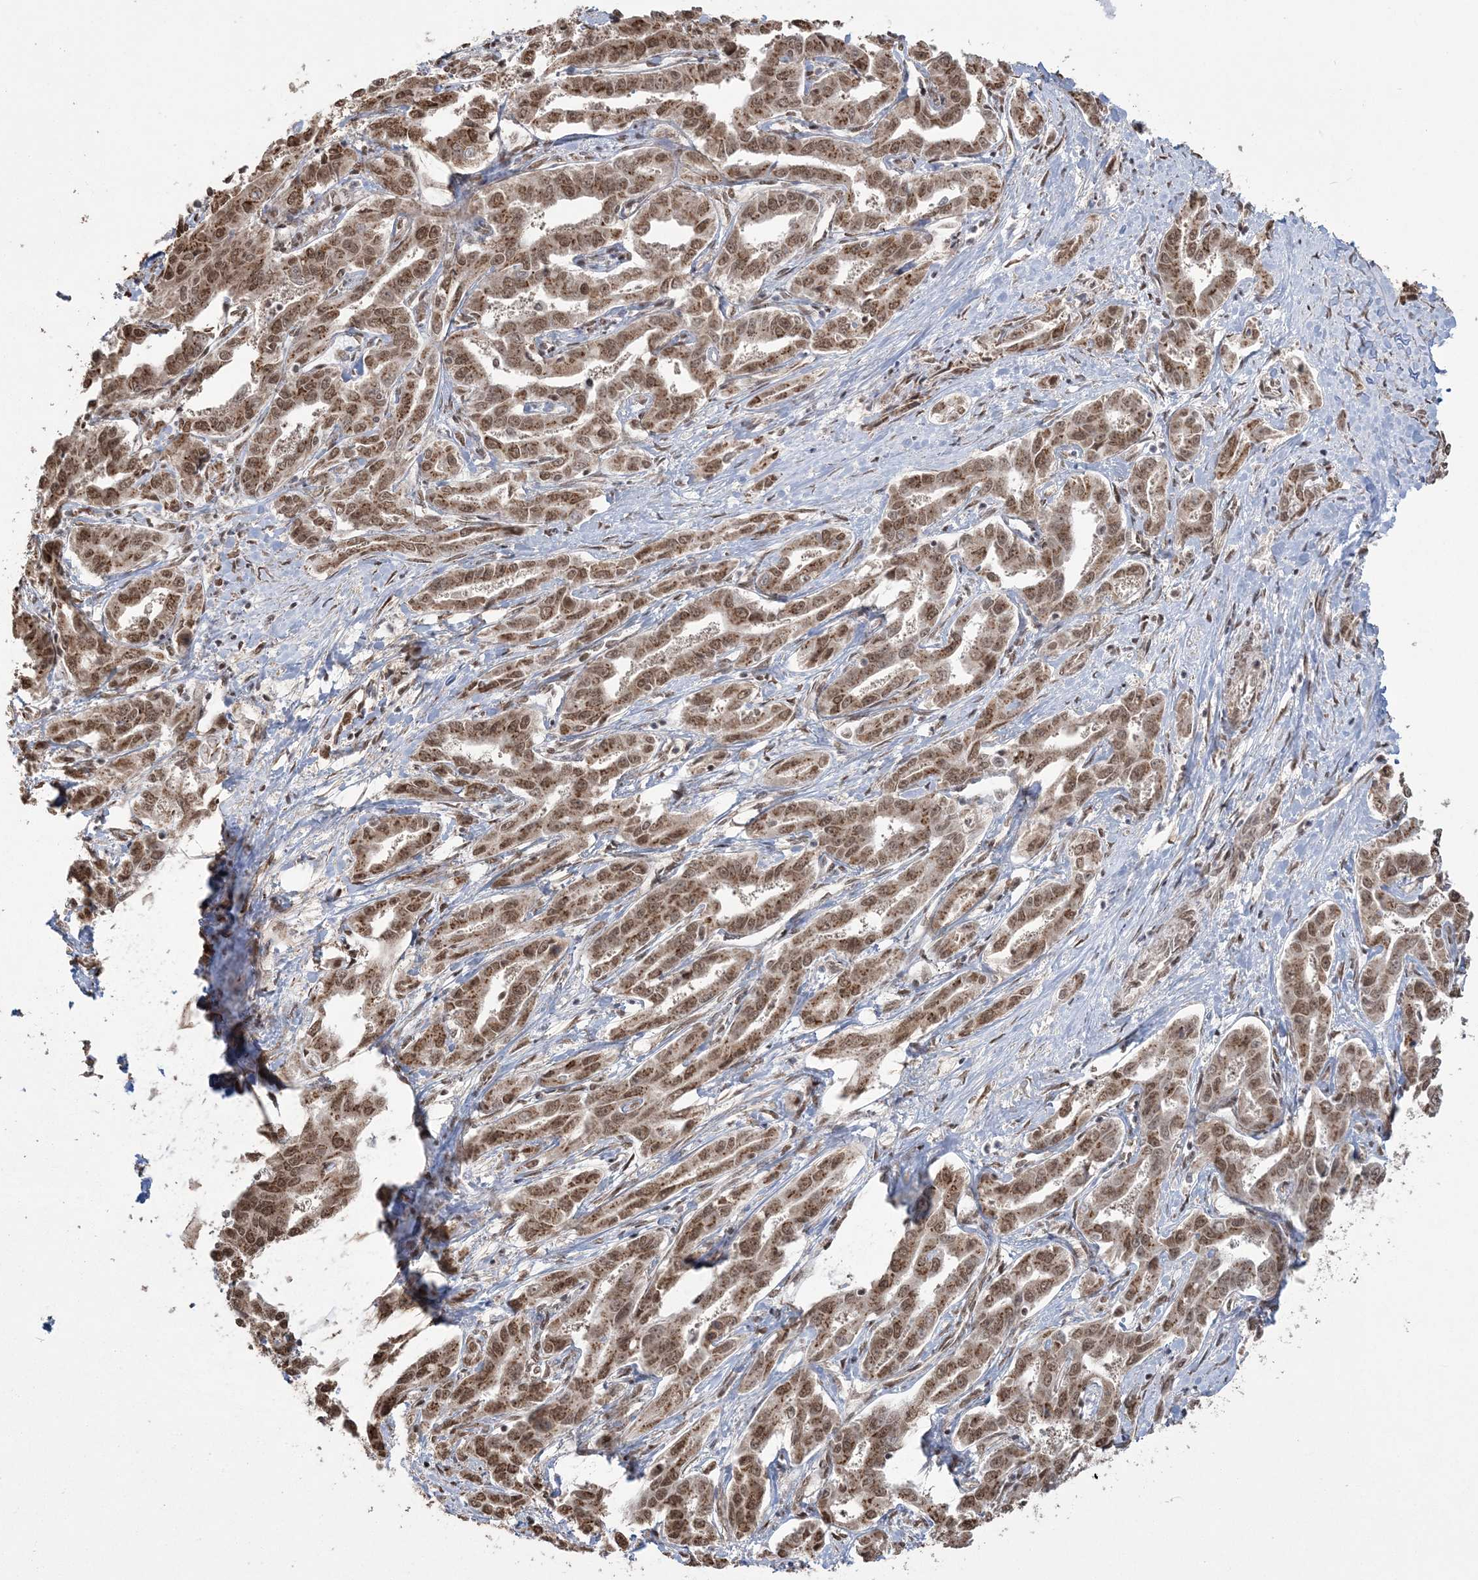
{"staining": {"intensity": "moderate", "quantity": ">75%", "location": "cytoplasmic/membranous,nuclear"}, "tissue": "liver cancer", "cell_type": "Tumor cells", "image_type": "cancer", "snomed": [{"axis": "morphology", "description": "Cholangiocarcinoma"}, {"axis": "topography", "description": "Liver"}], "caption": "About >75% of tumor cells in cholangiocarcinoma (liver) exhibit moderate cytoplasmic/membranous and nuclear protein positivity as visualized by brown immunohistochemical staining.", "gene": "ZNF839", "patient": {"sex": "male", "age": 59}}